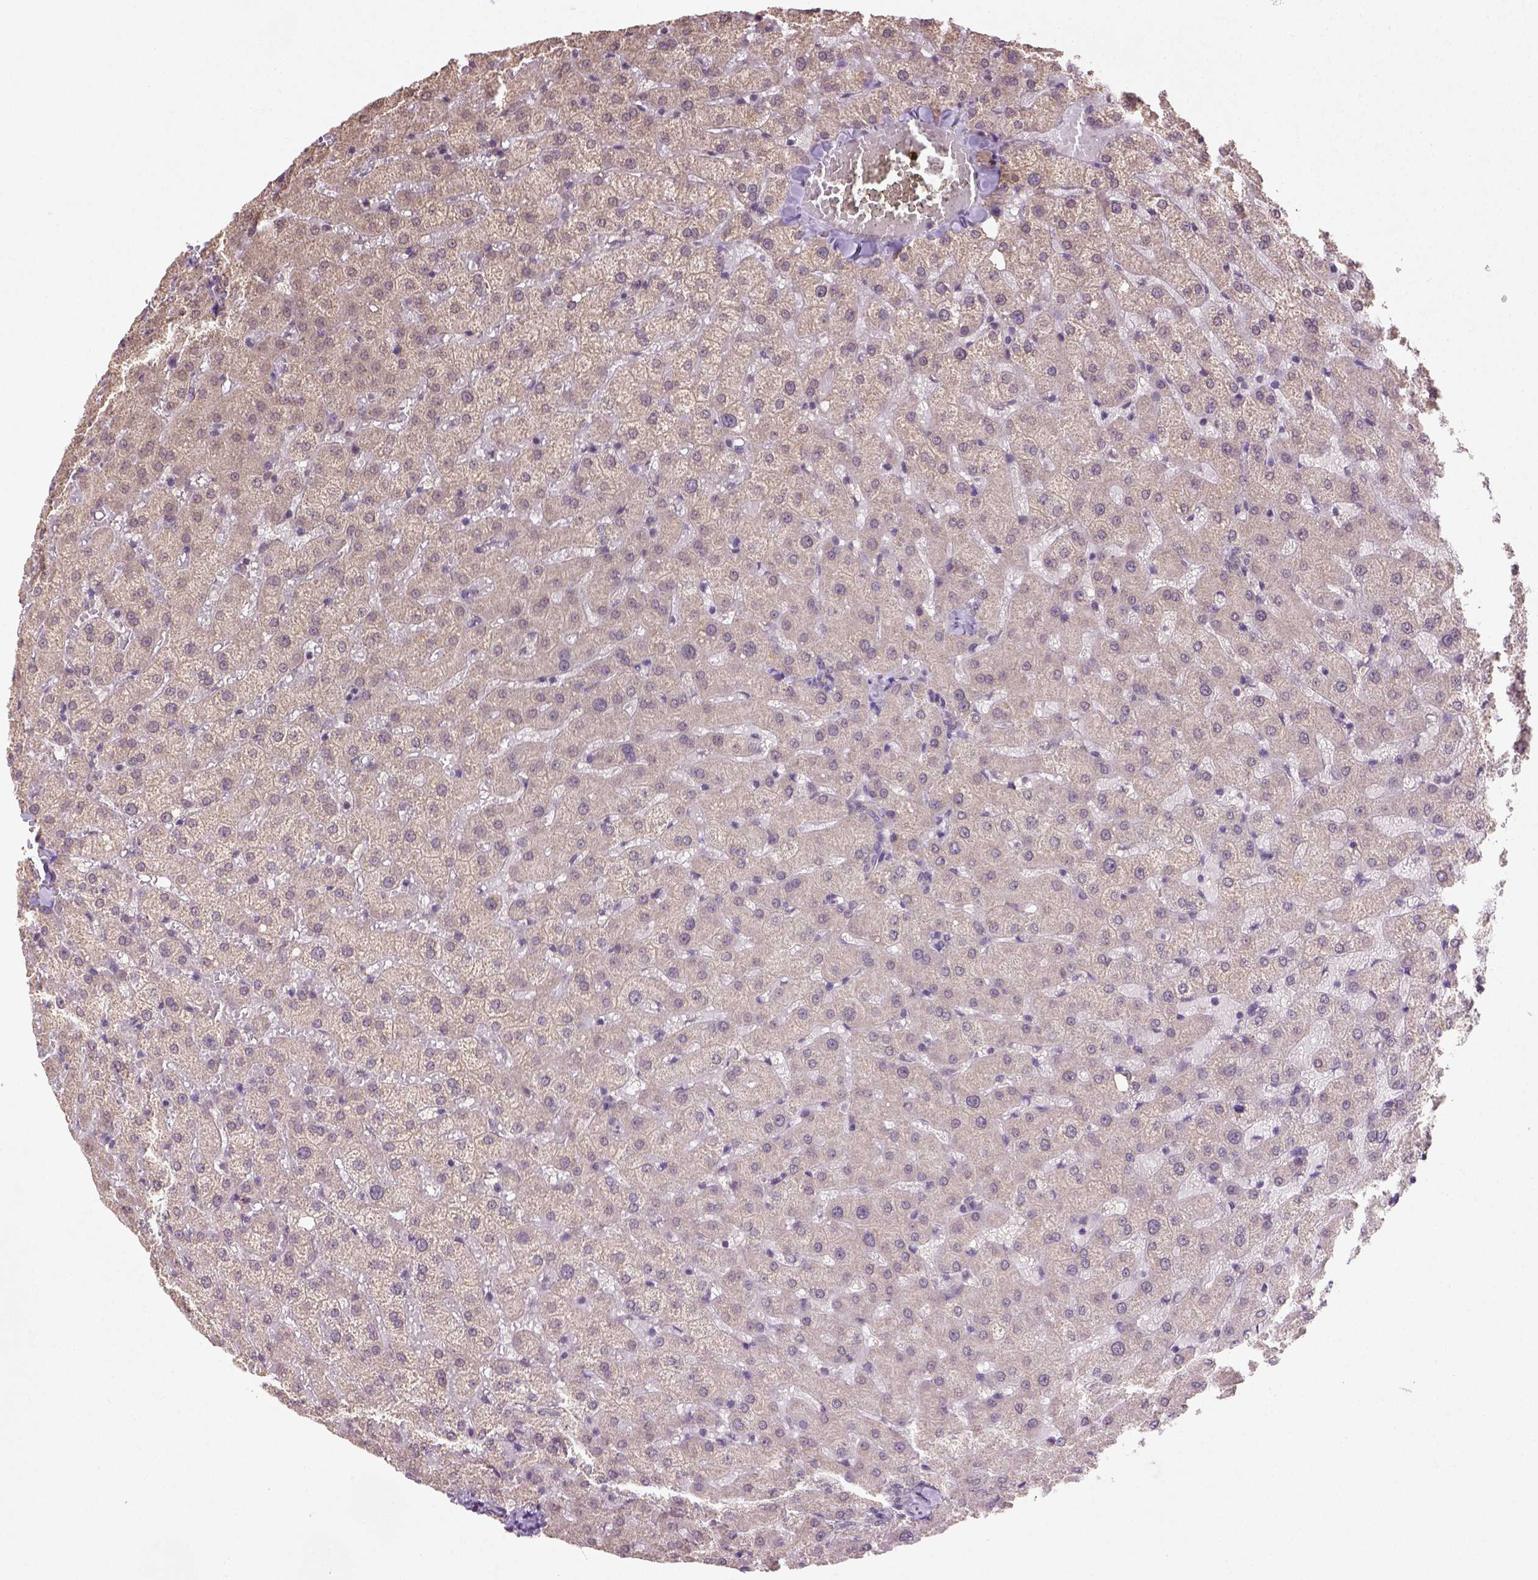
{"staining": {"intensity": "weak", "quantity": "<25%", "location": "cytoplasmic/membranous"}, "tissue": "liver", "cell_type": "Cholangiocytes", "image_type": "normal", "snomed": [{"axis": "morphology", "description": "Normal tissue, NOS"}, {"axis": "topography", "description": "Liver"}], "caption": "This image is of unremarkable liver stained with immunohistochemistry to label a protein in brown with the nuclei are counter-stained blue. There is no staining in cholangiocytes. (Brightfield microscopy of DAB immunohistochemistry (IHC) at high magnification).", "gene": "NUDT10", "patient": {"sex": "female", "age": 50}}